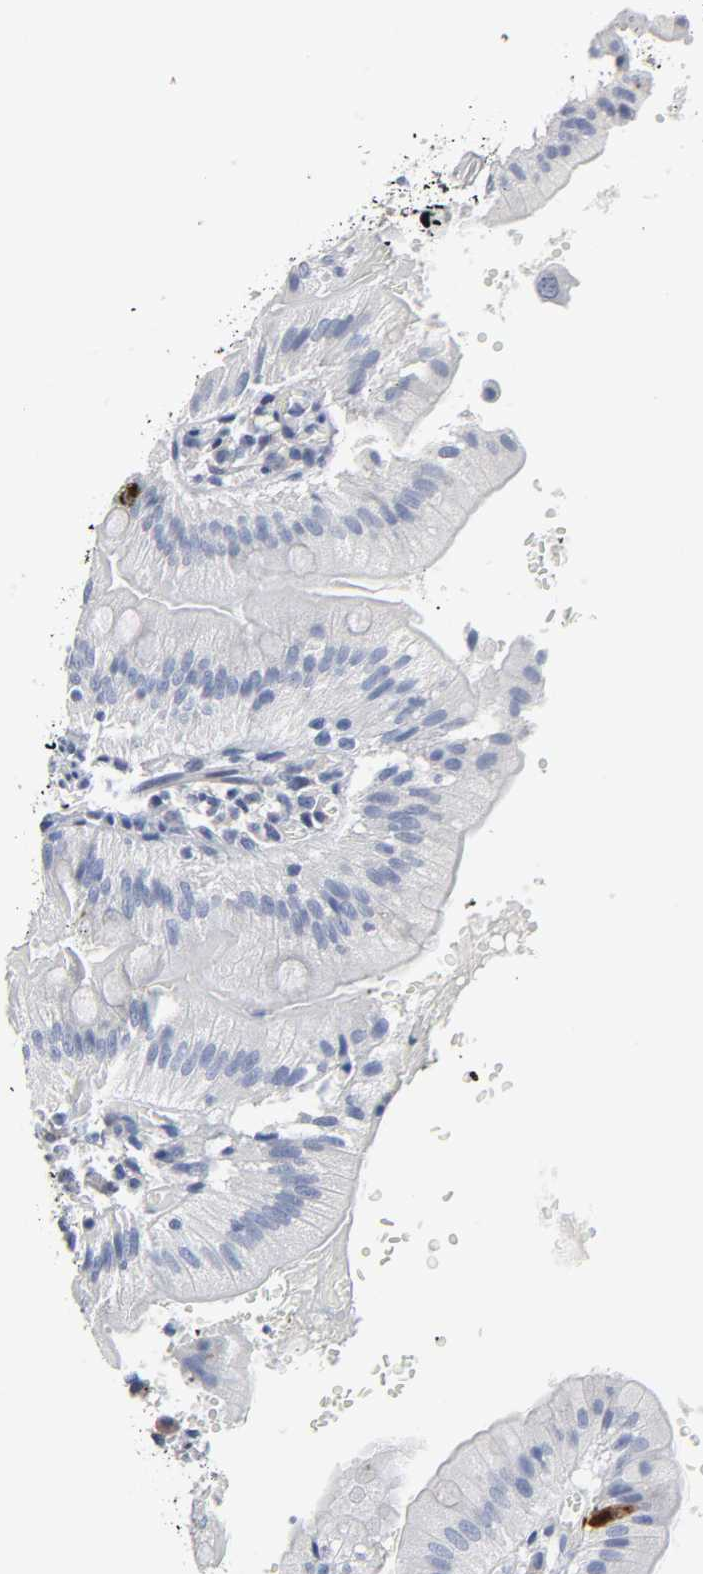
{"staining": {"intensity": "negative", "quantity": "none", "location": "none"}, "tissue": "small intestine", "cell_type": "Glandular cells", "image_type": "normal", "snomed": [{"axis": "morphology", "description": "Normal tissue, NOS"}, {"axis": "topography", "description": "Small intestine"}], "caption": "Immunohistochemical staining of benign small intestine reveals no significant expression in glandular cells.", "gene": "SALL2", "patient": {"sex": "male", "age": 71}}